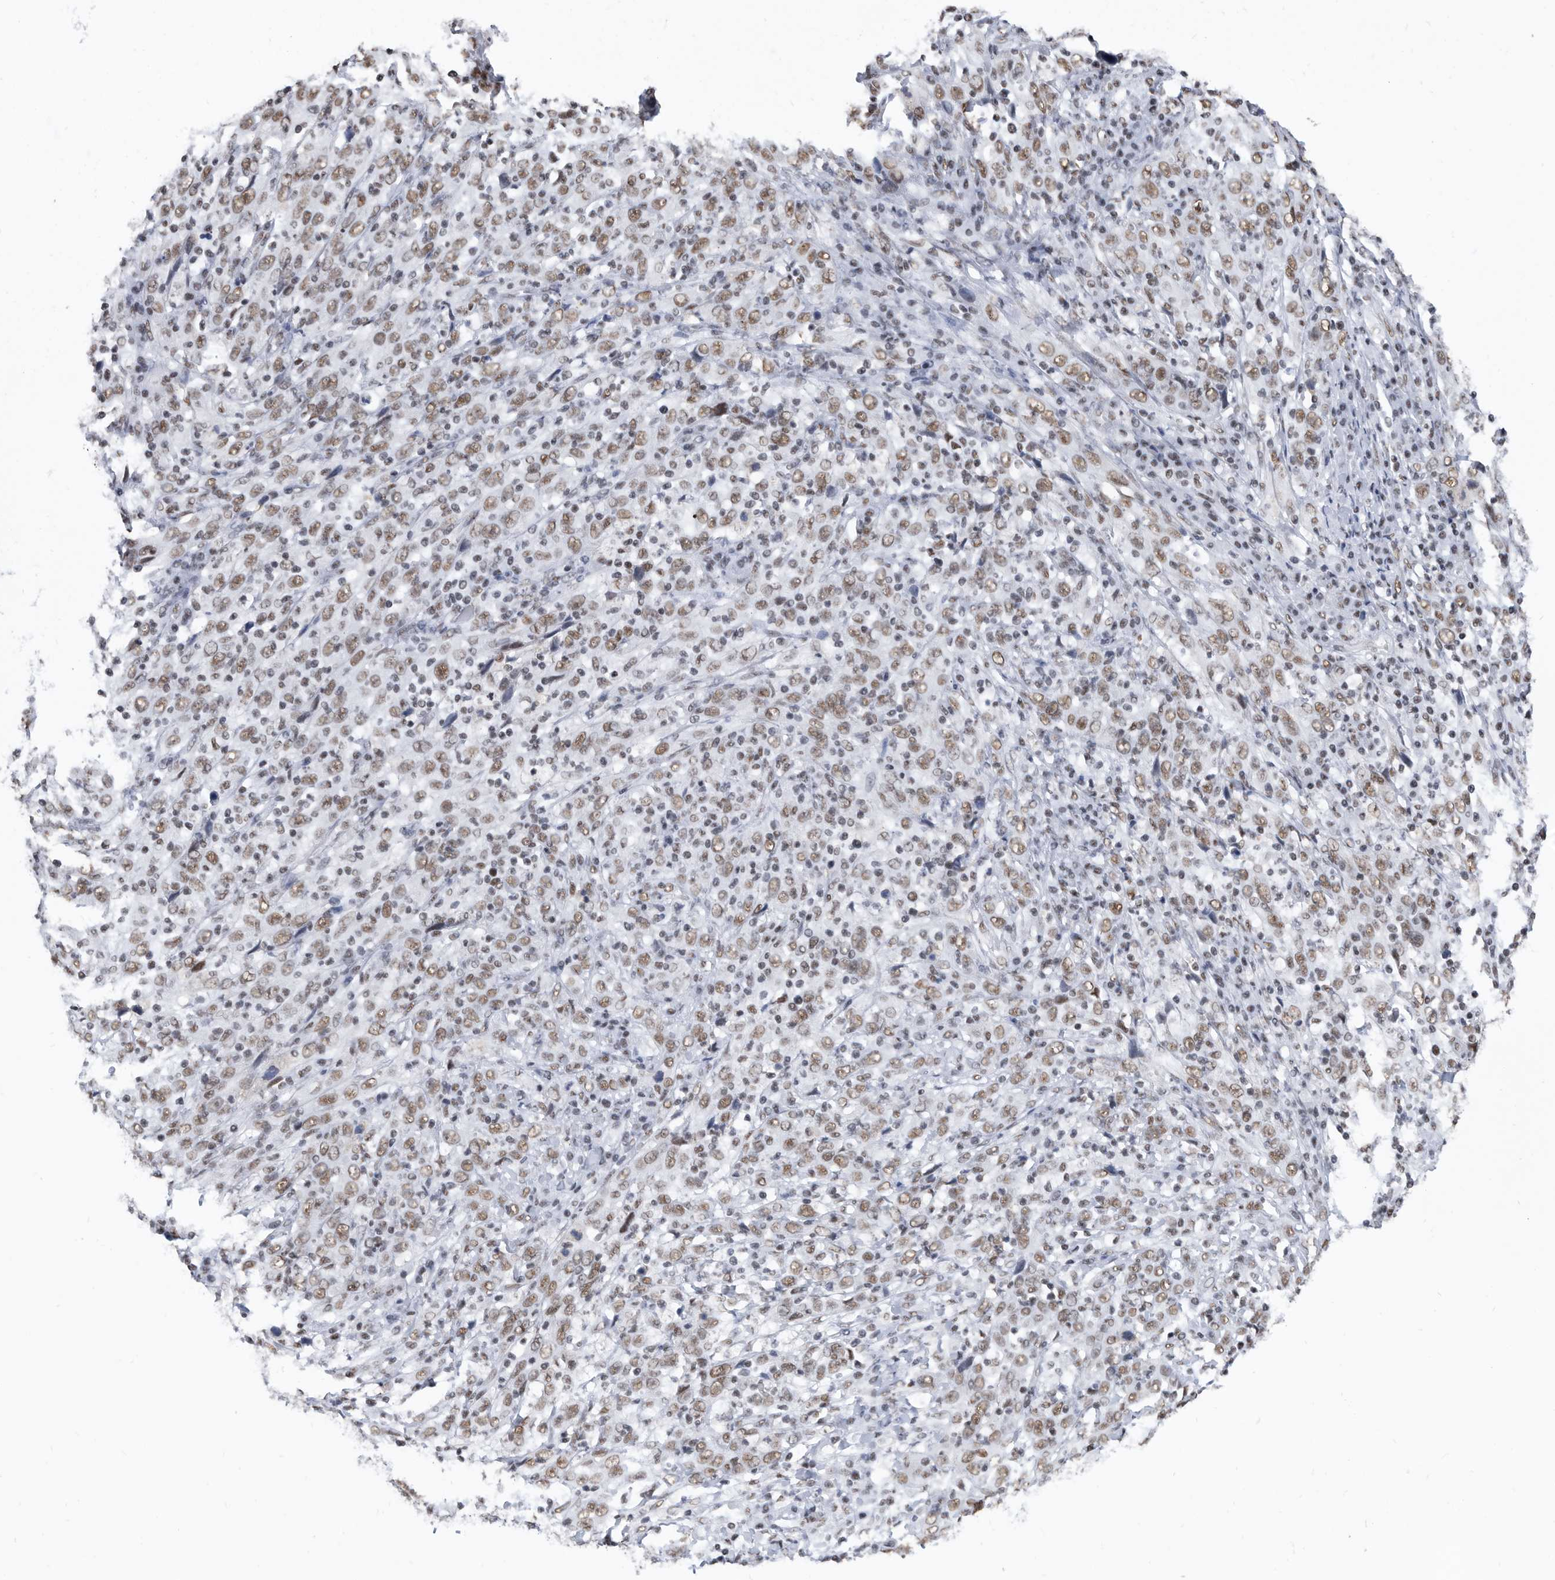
{"staining": {"intensity": "moderate", "quantity": ">75%", "location": "nuclear"}, "tissue": "cervical cancer", "cell_type": "Tumor cells", "image_type": "cancer", "snomed": [{"axis": "morphology", "description": "Squamous cell carcinoma, NOS"}, {"axis": "topography", "description": "Cervix"}], "caption": "Immunohistochemistry (IHC) staining of cervical cancer, which demonstrates medium levels of moderate nuclear positivity in about >75% of tumor cells indicating moderate nuclear protein staining. The staining was performed using DAB (brown) for protein detection and nuclei were counterstained in hematoxylin (blue).", "gene": "SF3A1", "patient": {"sex": "female", "age": 46}}